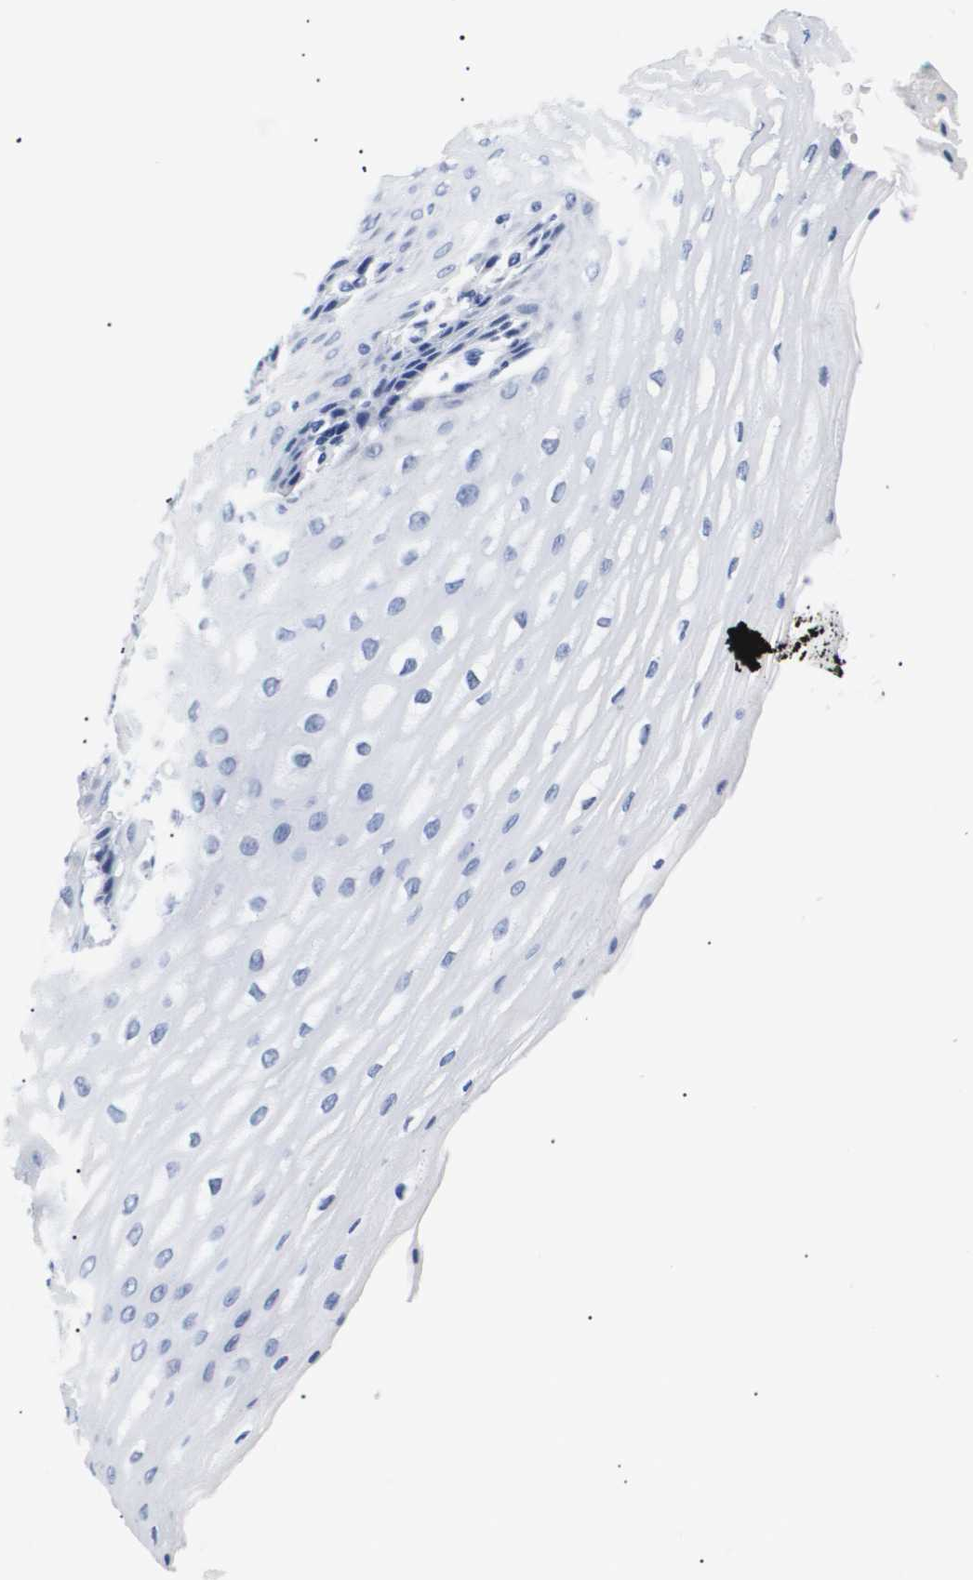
{"staining": {"intensity": "negative", "quantity": "none", "location": "none"}, "tissue": "esophagus", "cell_type": "Squamous epithelial cells", "image_type": "normal", "snomed": [{"axis": "morphology", "description": "Normal tissue, NOS"}, {"axis": "topography", "description": "Esophagus"}], "caption": "Immunohistochemistry histopathology image of normal human esophagus stained for a protein (brown), which exhibits no staining in squamous epithelial cells. Brightfield microscopy of IHC stained with DAB (brown) and hematoxylin (blue), captured at high magnification.", "gene": "SHD", "patient": {"sex": "male", "age": 54}}